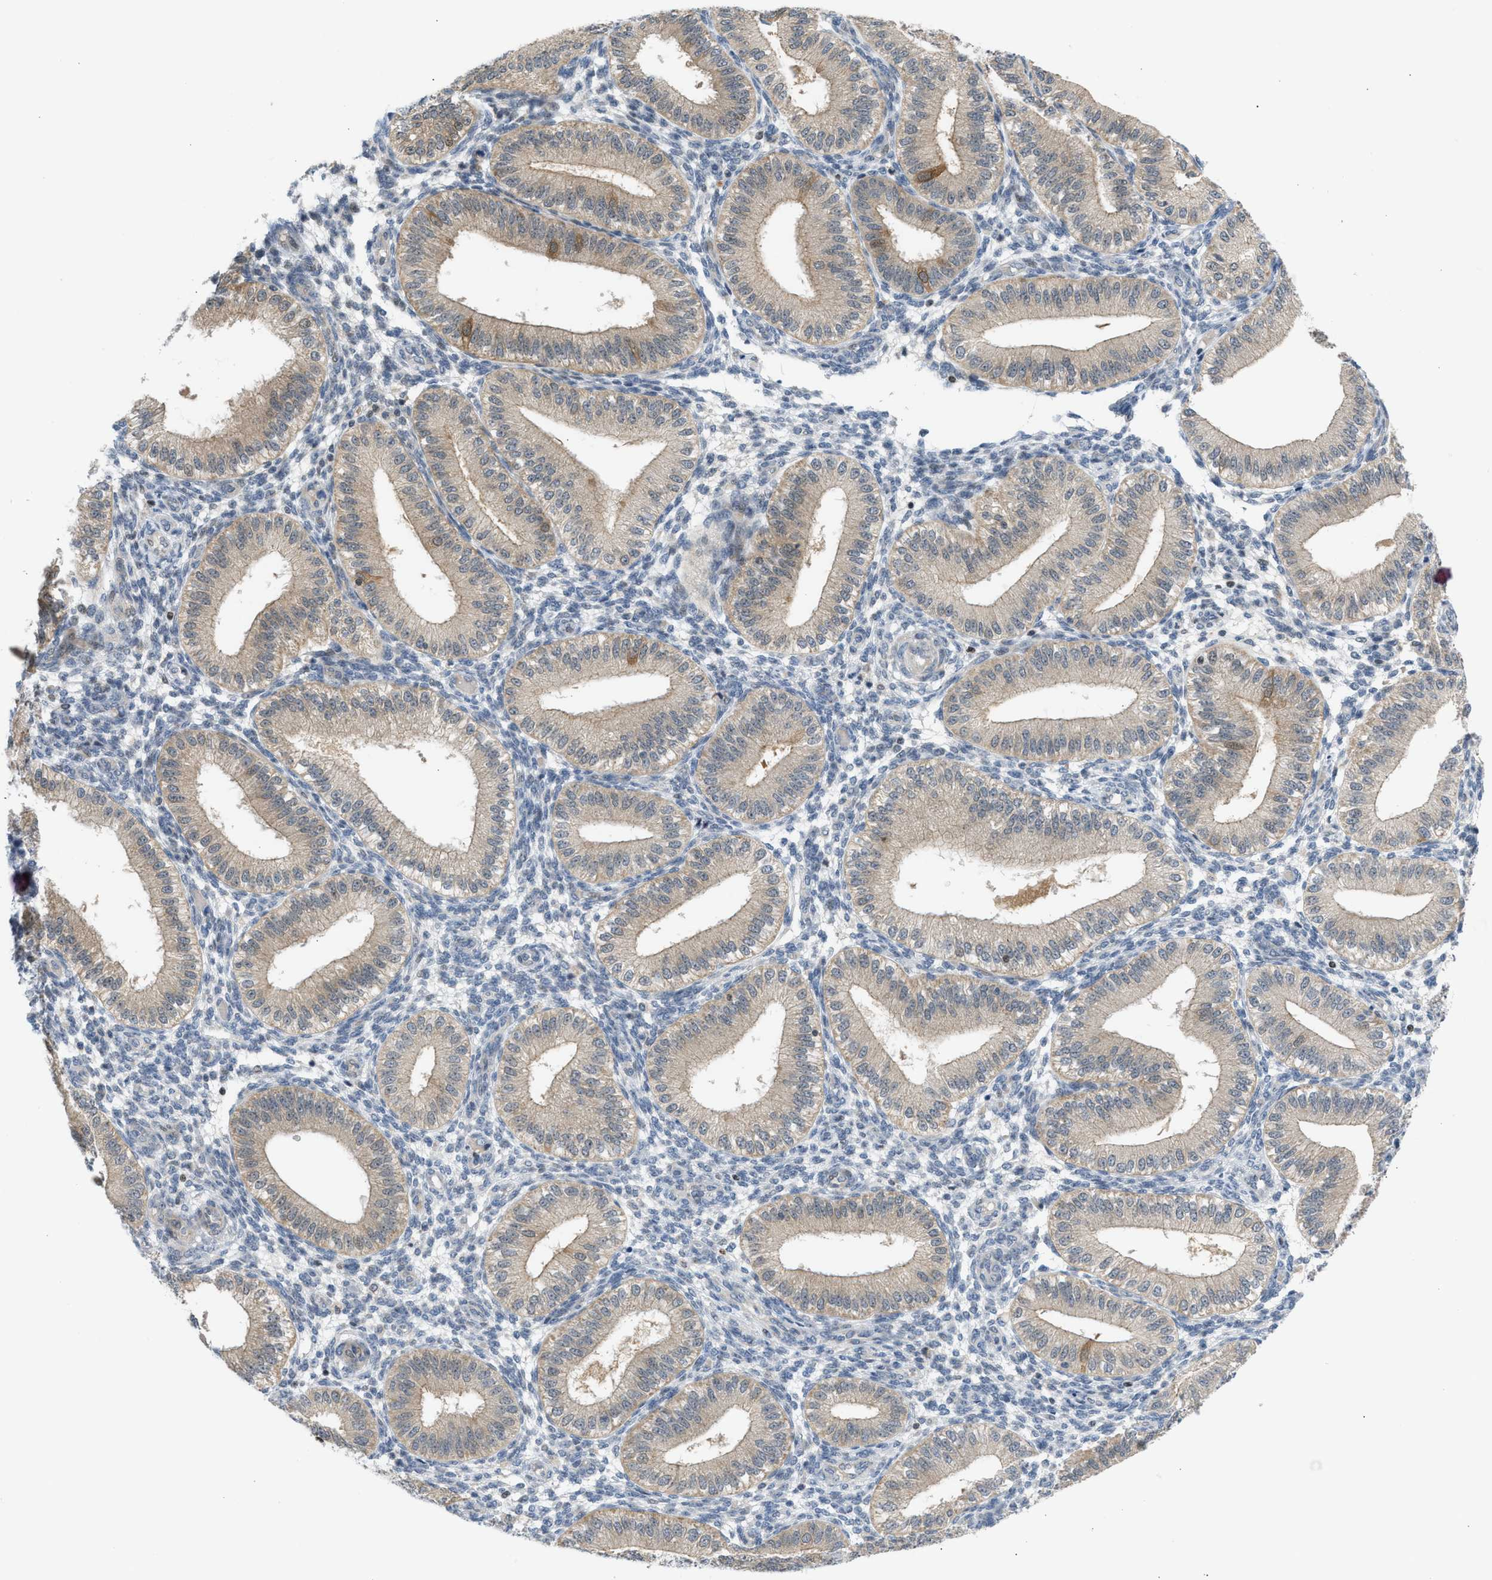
{"staining": {"intensity": "moderate", "quantity": "<25%", "location": "nuclear"}, "tissue": "endometrium", "cell_type": "Cells in endometrial stroma", "image_type": "normal", "snomed": [{"axis": "morphology", "description": "Normal tissue, NOS"}, {"axis": "topography", "description": "Endometrium"}], "caption": "Benign endometrium was stained to show a protein in brown. There is low levels of moderate nuclear positivity in approximately <25% of cells in endometrial stroma.", "gene": "NPS", "patient": {"sex": "female", "age": 39}}